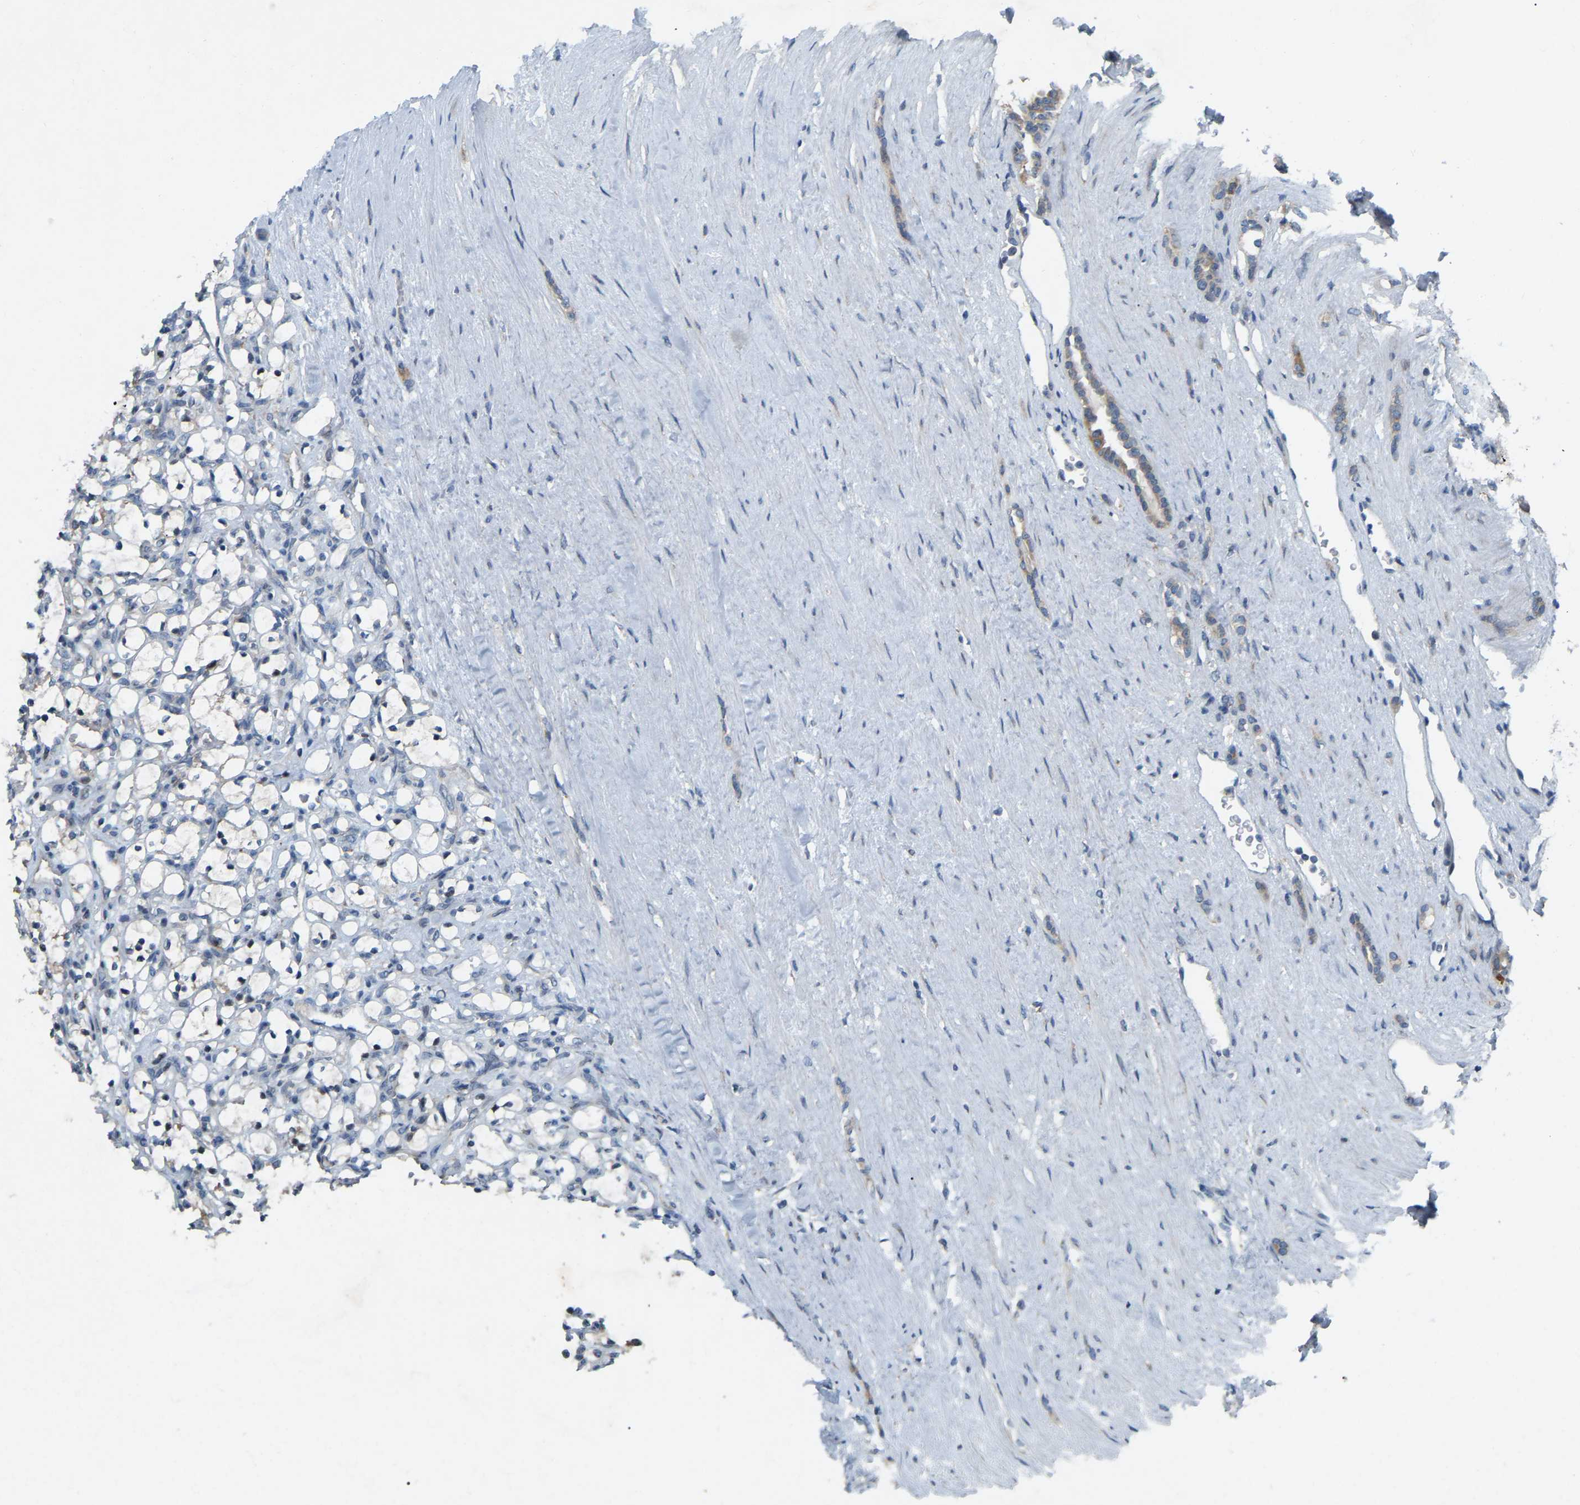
{"staining": {"intensity": "negative", "quantity": "none", "location": "none"}, "tissue": "renal cancer", "cell_type": "Tumor cells", "image_type": "cancer", "snomed": [{"axis": "morphology", "description": "Adenocarcinoma, NOS"}, {"axis": "topography", "description": "Kidney"}], "caption": "A photomicrograph of human adenocarcinoma (renal) is negative for staining in tumor cells.", "gene": "PARL", "patient": {"sex": "female", "age": 69}}